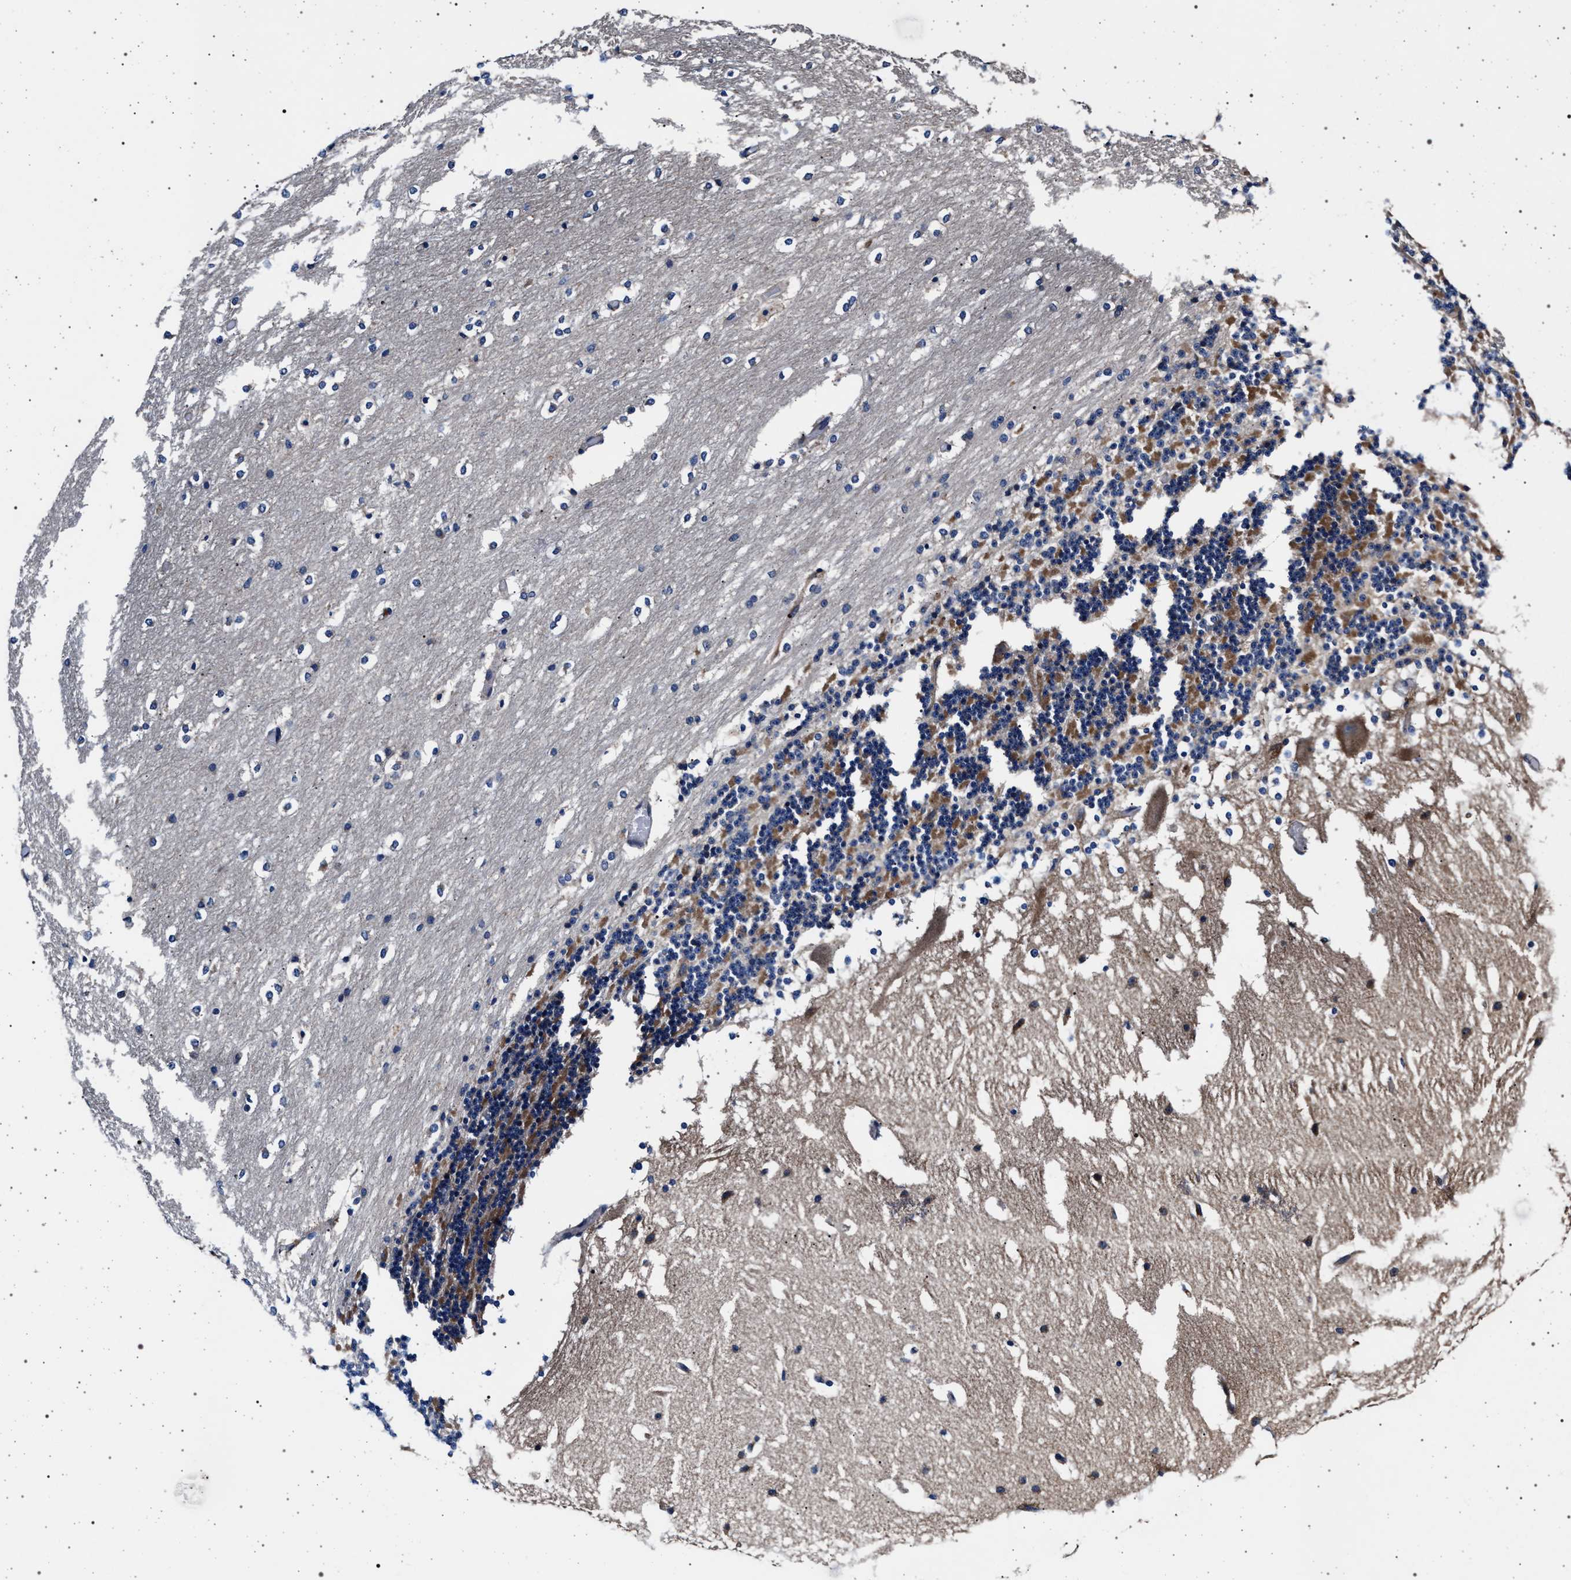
{"staining": {"intensity": "moderate", "quantity": "<25%", "location": "cytoplasmic/membranous"}, "tissue": "cerebellum", "cell_type": "Cells in granular layer", "image_type": "normal", "snomed": [{"axis": "morphology", "description": "Normal tissue, NOS"}, {"axis": "topography", "description": "Cerebellum"}], "caption": "Approximately <25% of cells in granular layer in normal cerebellum exhibit moderate cytoplasmic/membranous protein staining as visualized by brown immunohistochemical staining.", "gene": "MAP3K2", "patient": {"sex": "female", "age": 19}}